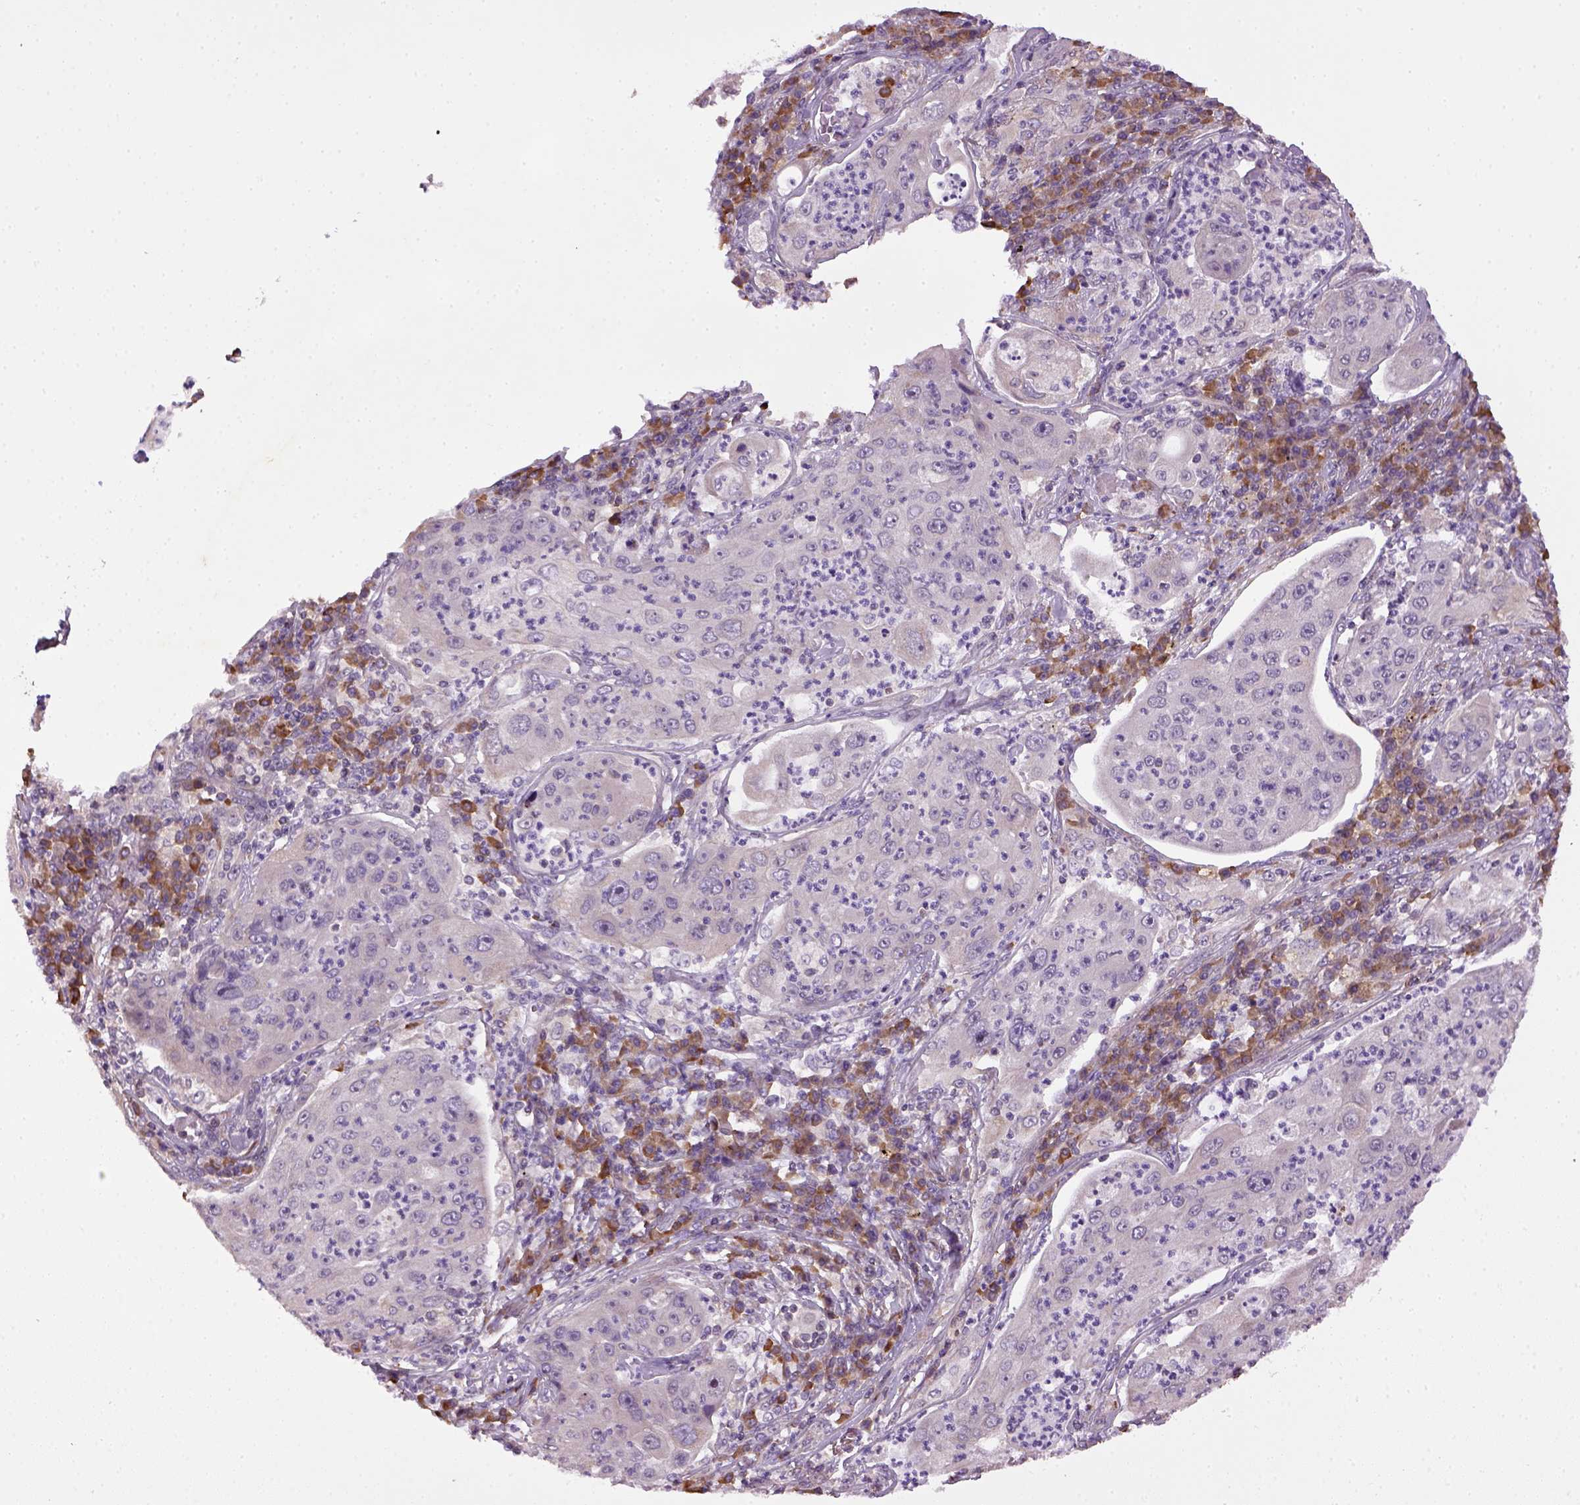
{"staining": {"intensity": "negative", "quantity": "none", "location": "none"}, "tissue": "lung cancer", "cell_type": "Tumor cells", "image_type": "cancer", "snomed": [{"axis": "morphology", "description": "Squamous cell carcinoma, NOS"}, {"axis": "topography", "description": "Lung"}], "caption": "A micrograph of lung cancer stained for a protein displays no brown staining in tumor cells.", "gene": "TPRG1", "patient": {"sex": "female", "age": 59}}